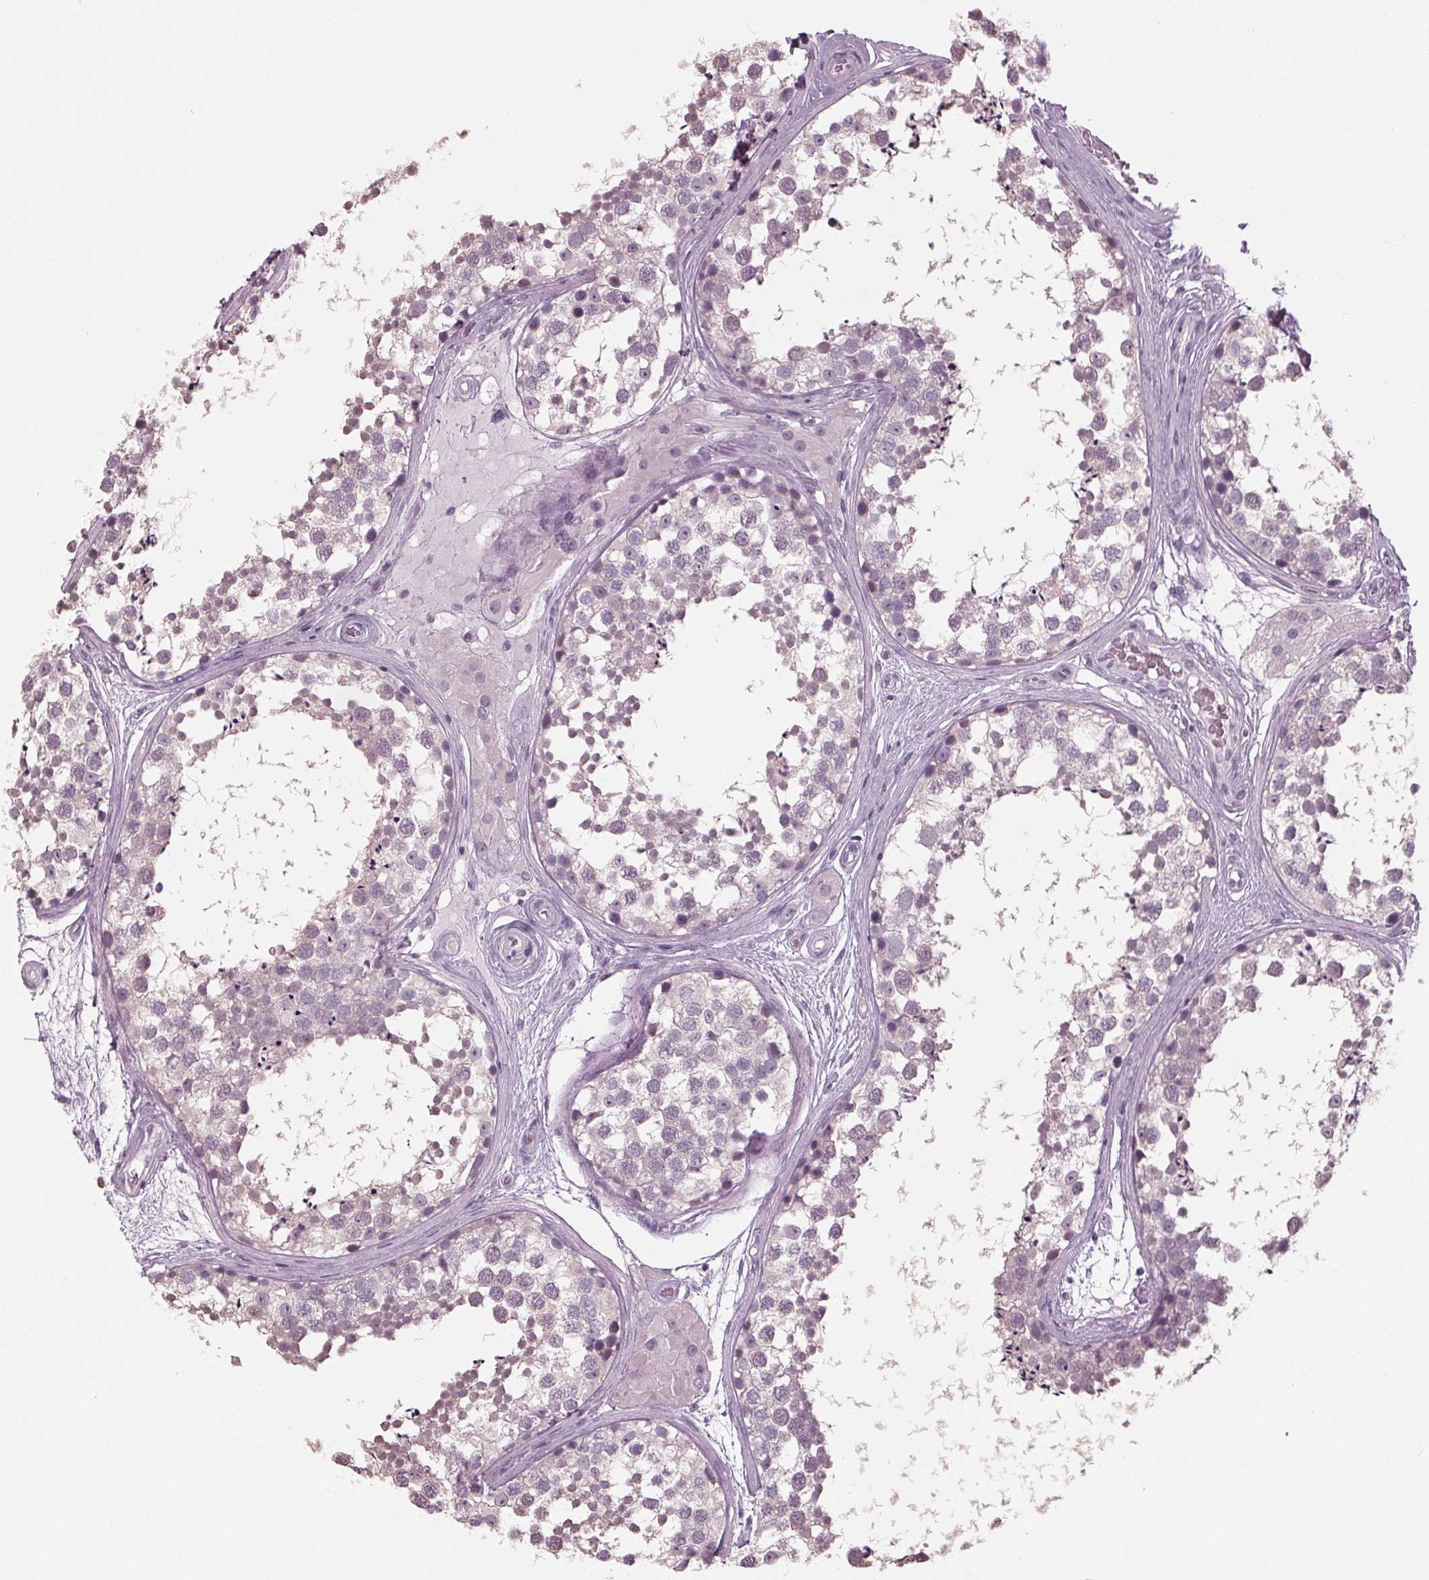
{"staining": {"intensity": "negative", "quantity": "none", "location": "none"}, "tissue": "testis", "cell_type": "Cells in seminiferous ducts", "image_type": "normal", "snomed": [{"axis": "morphology", "description": "Normal tissue, NOS"}, {"axis": "morphology", "description": "Seminoma, NOS"}, {"axis": "topography", "description": "Testis"}], "caption": "A histopathology image of human testis is negative for staining in cells in seminiferous ducts.", "gene": "TNNC2", "patient": {"sex": "male", "age": 65}}